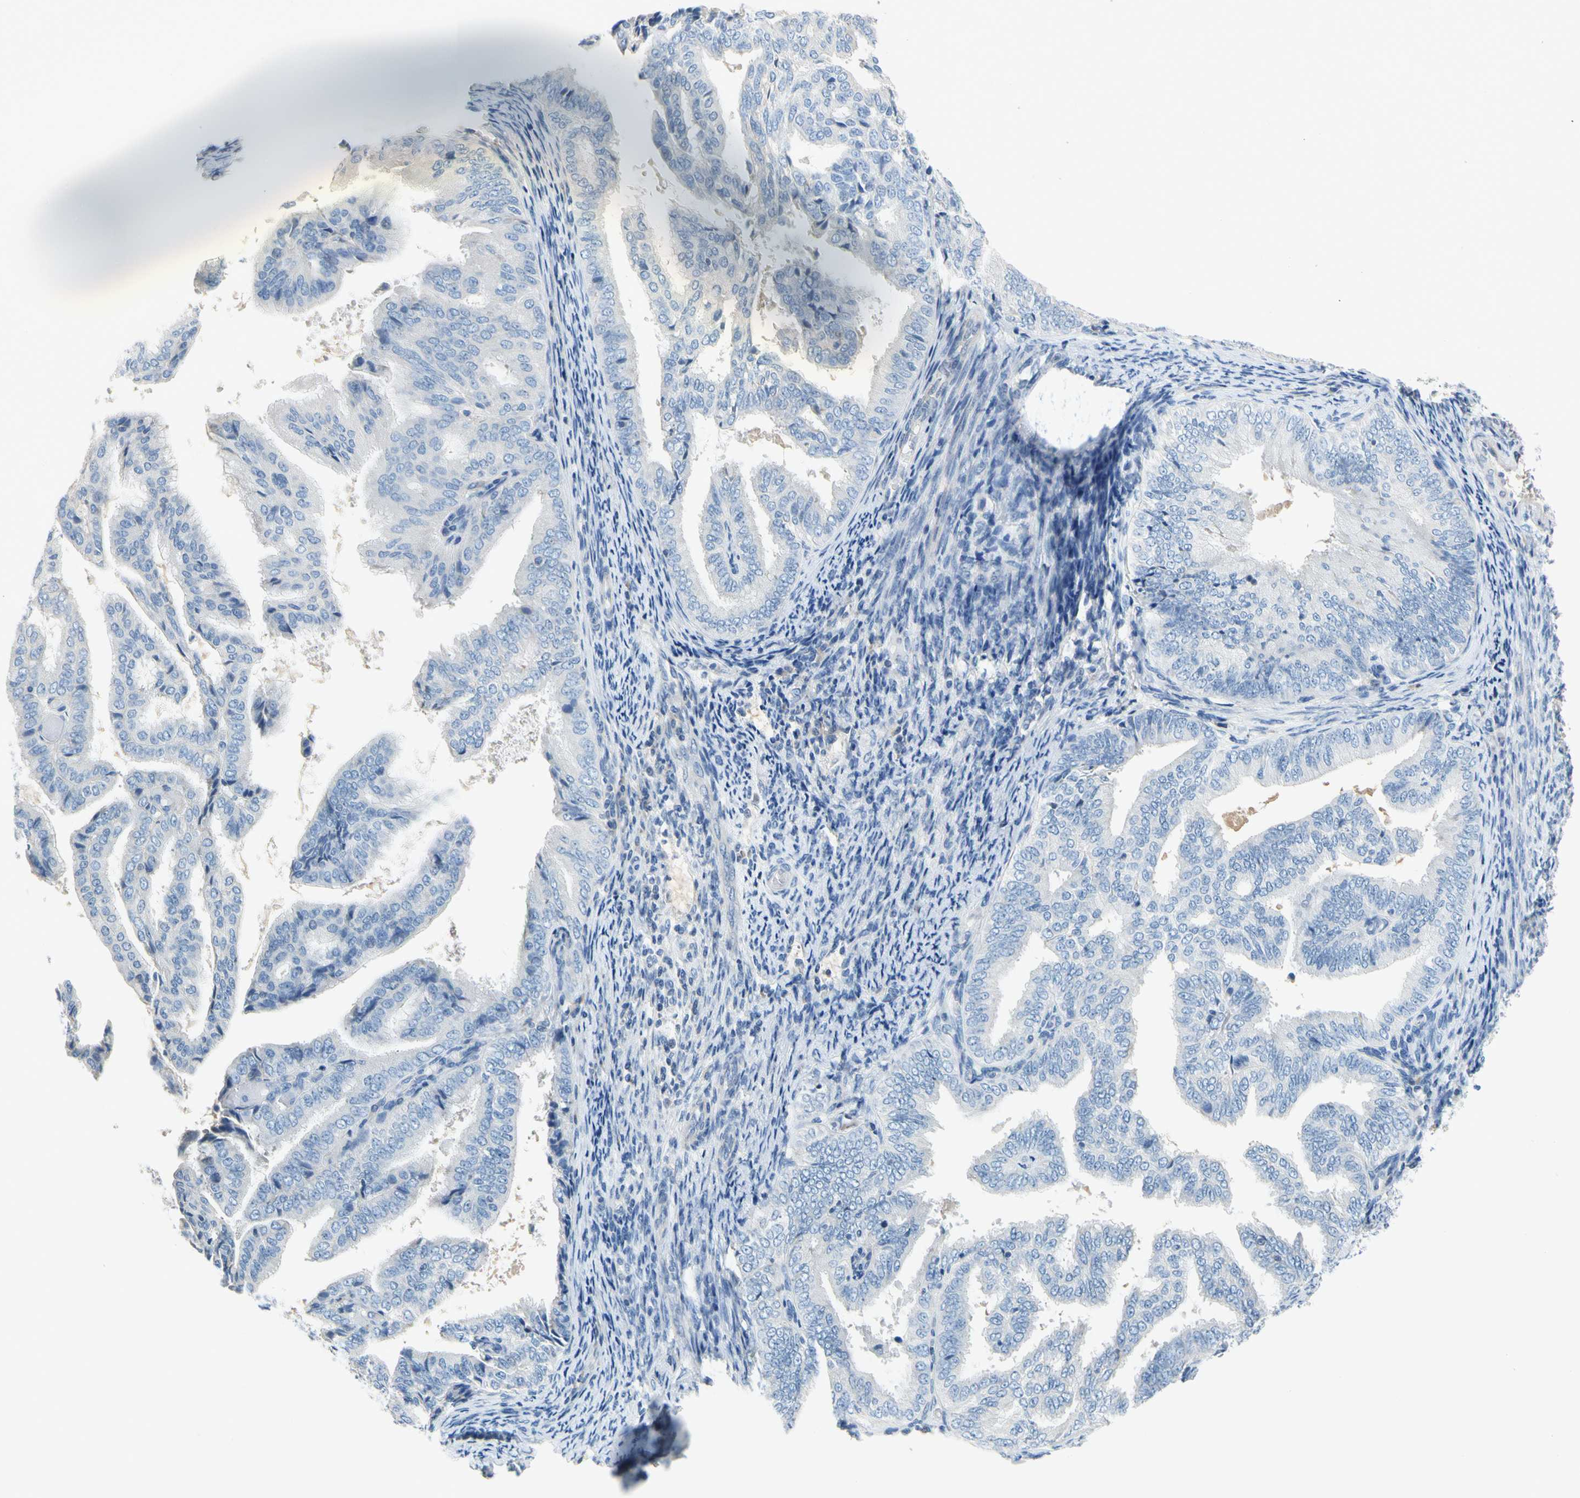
{"staining": {"intensity": "negative", "quantity": "none", "location": "none"}, "tissue": "endometrial cancer", "cell_type": "Tumor cells", "image_type": "cancer", "snomed": [{"axis": "morphology", "description": "Adenocarcinoma, NOS"}, {"axis": "topography", "description": "Endometrium"}], "caption": "There is no significant positivity in tumor cells of endometrial cancer (adenocarcinoma).", "gene": "CCM2L", "patient": {"sex": "female", "age": 58}}